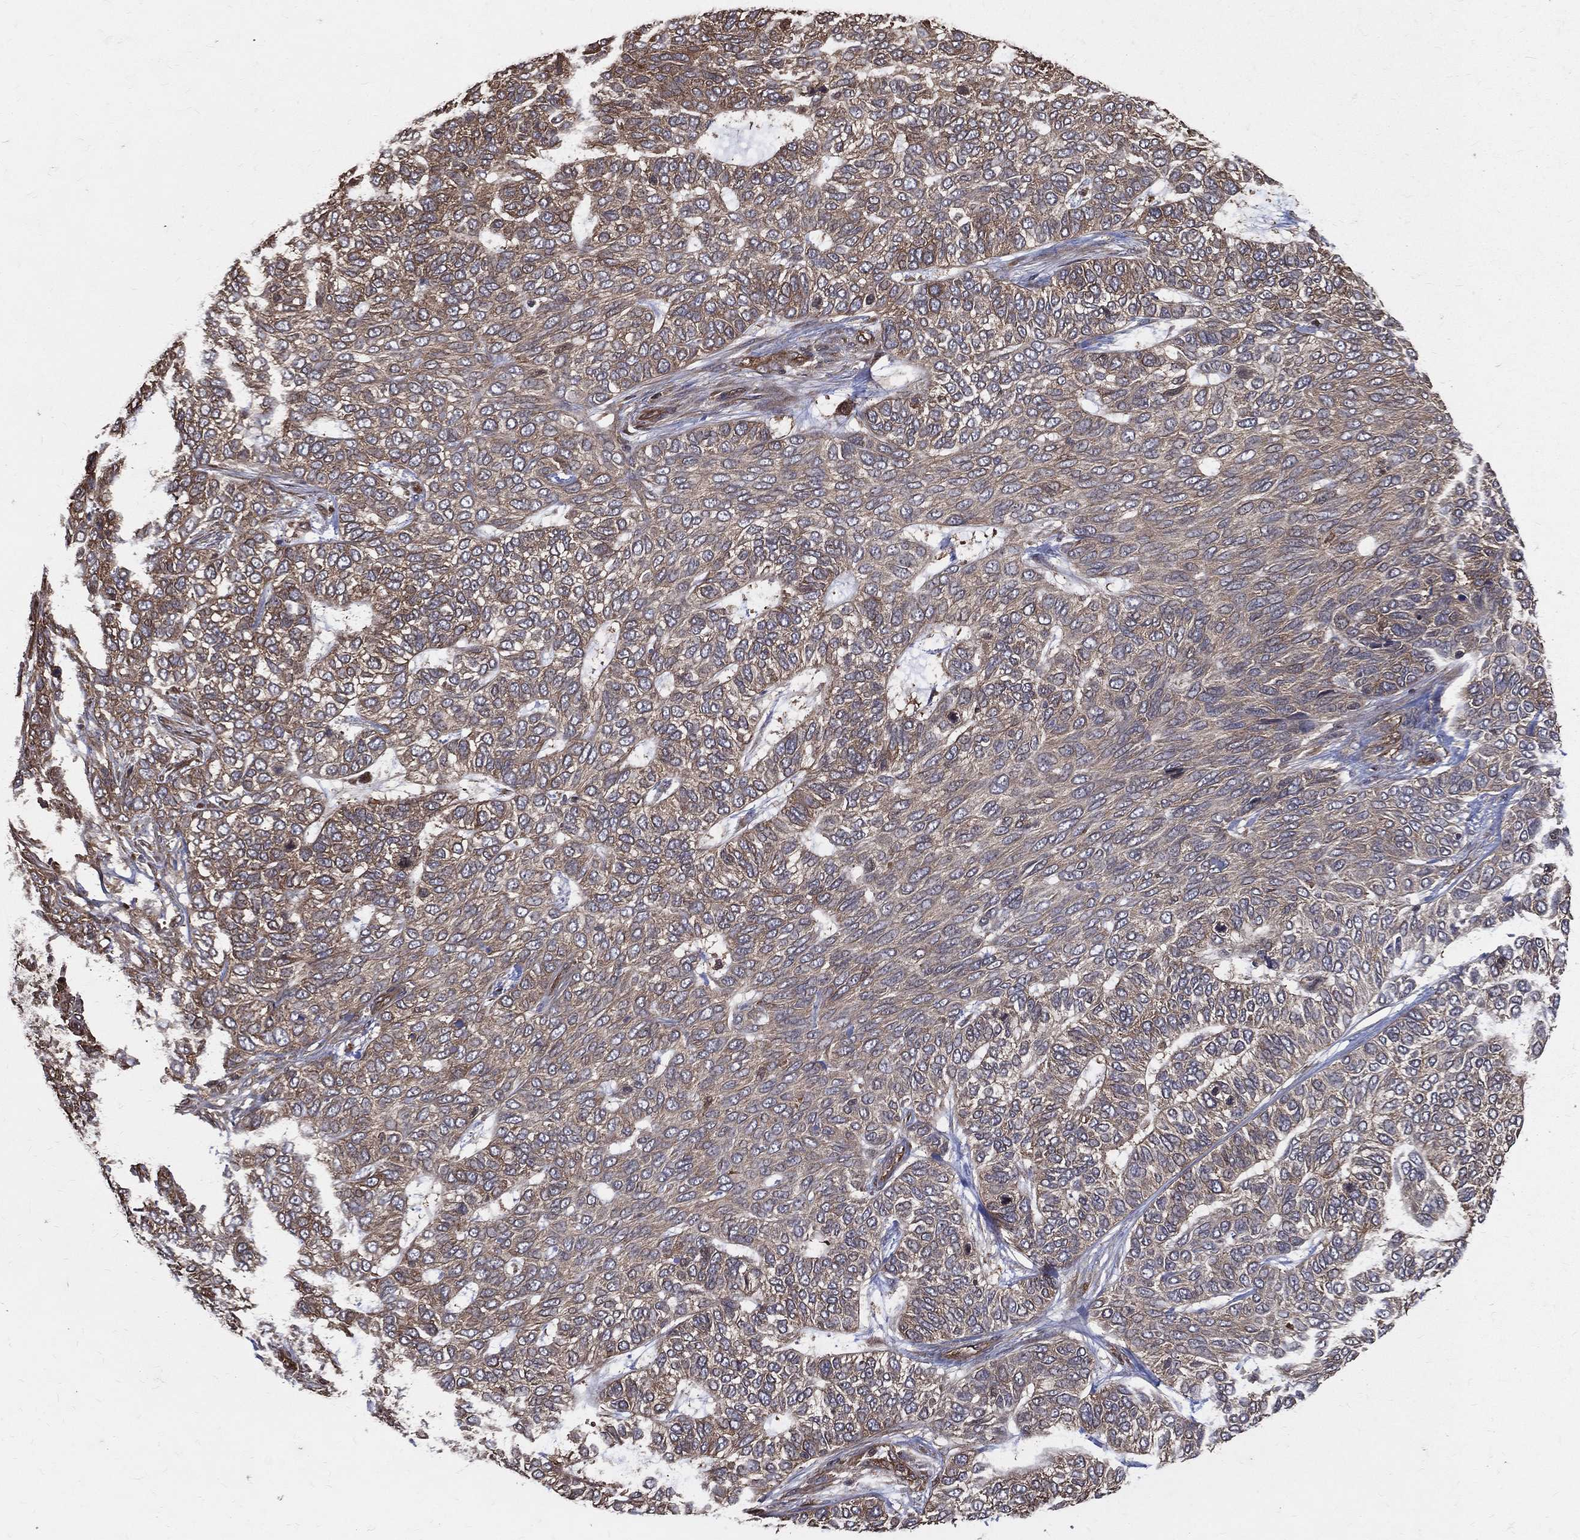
{"staining": {"intensity": "moderate", "quantity": "<25%", "location": "cytoplasmic/membranous"}, "tissue": "skin cancer", "cell_type": "Tumor cells", "image_type": "cancer", "snomed": [{"axis": "morphology", "description": "Basal cell carcinoma"}, {"axis": "topography", "description": "Skin"}], "caption": "Immunohistochemistry micrograph of neoplastic tissue: human skin cancer (basal cell carcinoma) stained using immunohistochemistry exhibits low levels of moderate protein expression localized specifically in the cytoplasmic/membranous of tumor cells, appearing as a cytoplasmic/membranous brown color.", "gene": "DPYSL2", "patient": {"sex": "female", "age": 65}}